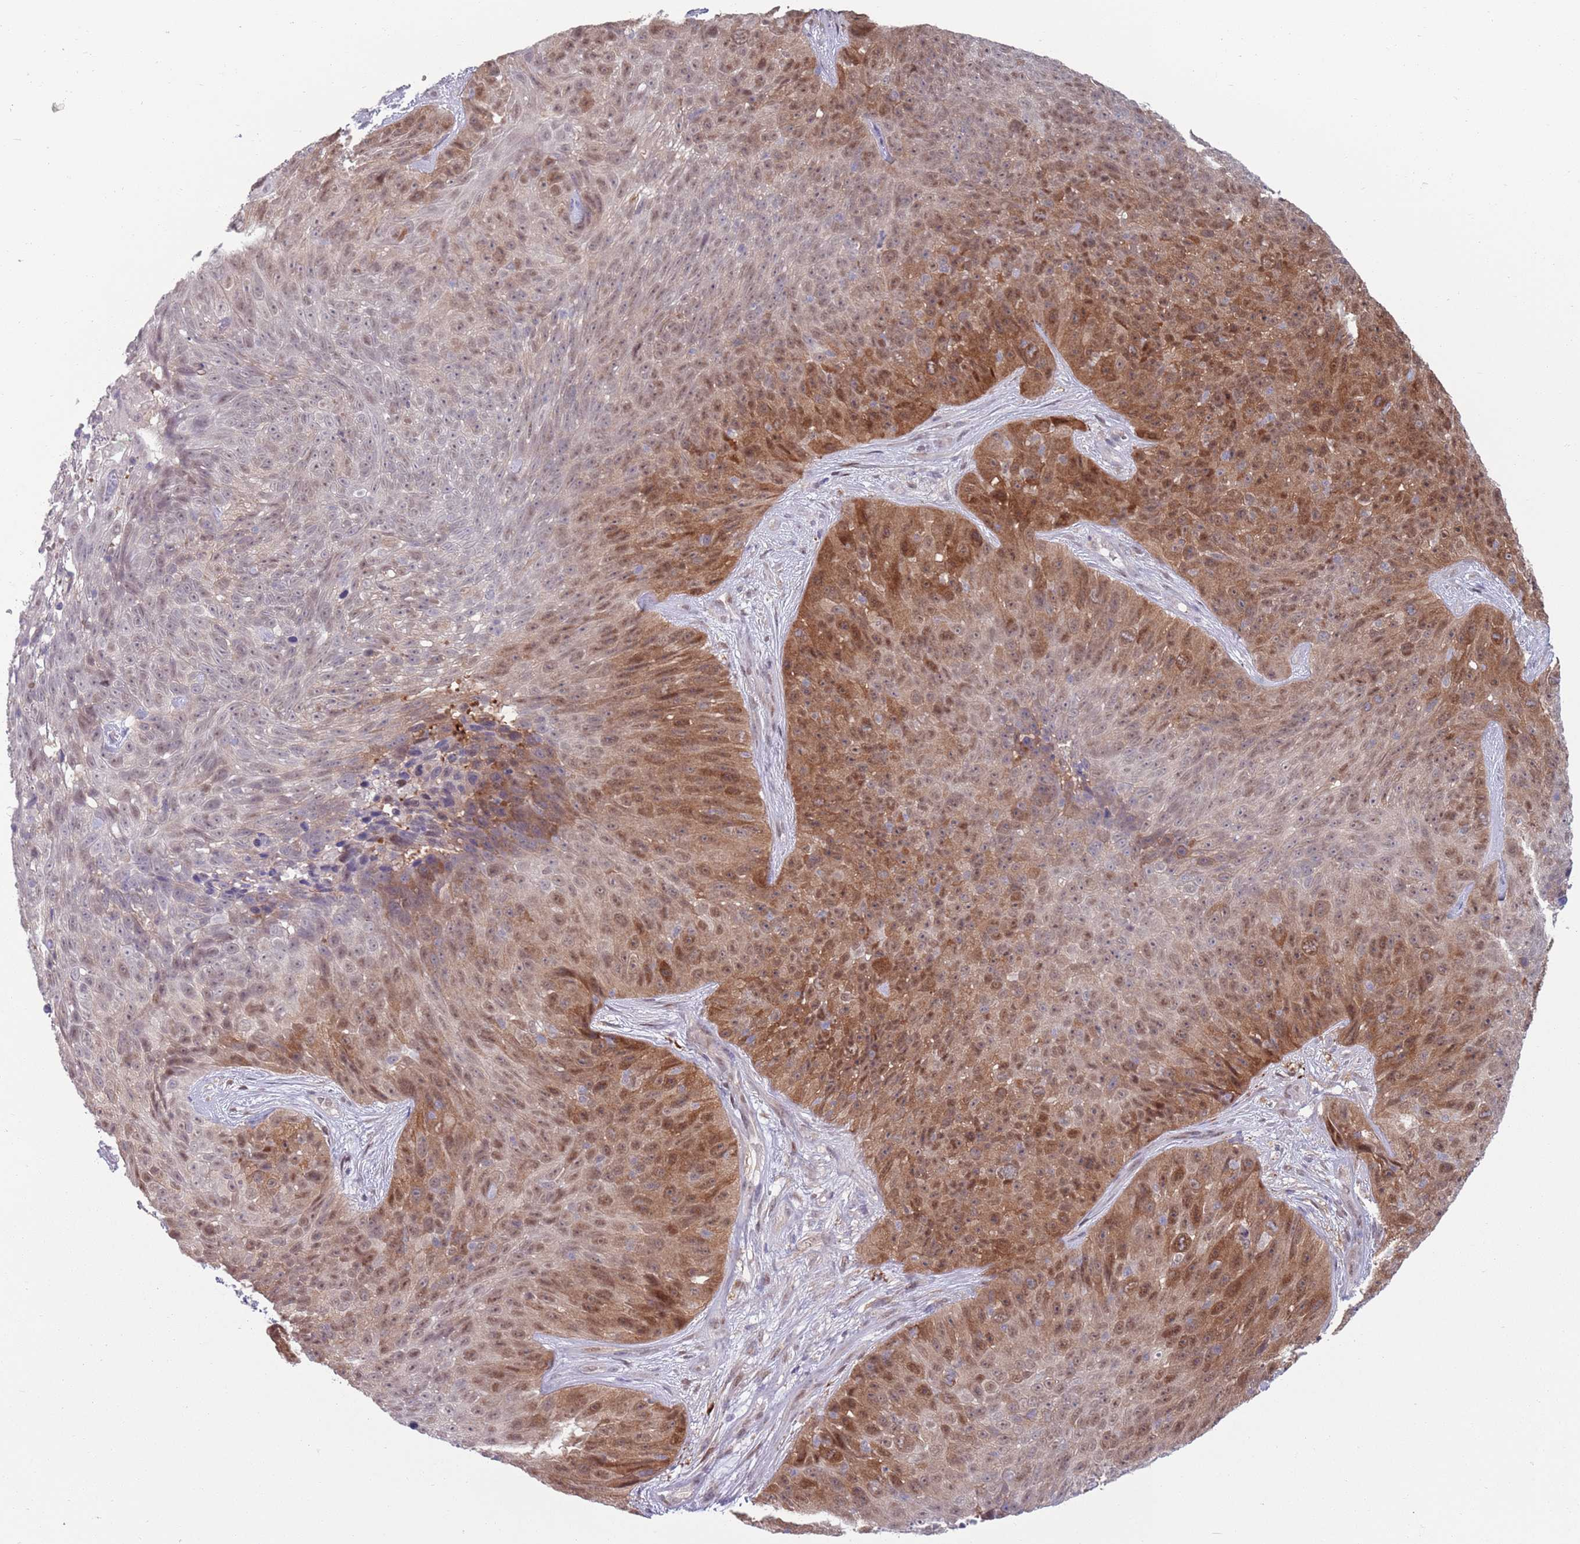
{"staining": {"intensity": "moderate", "quantity": "25%-75%", "location": "cytoplasmic/membranous,nuclear"}, "tissue": "skin cancer", "cell_type": "Tumor cells", "image_type": "cancer", "snomed": [{"axis": "morphology", "description": "Squamous cell carcinoma, NOS"}, {"axis": "topography", "description": "Skin"}], "caption": "Immunohistochemical staining of skin cancer demonstrates medium levels of moderate cytoplasmic/membranous and nuclear positivity in approximately 25%-75% of tumor cells.", "gene": "CLNS1A", "patient": {"sex": "female", "age": 87}}